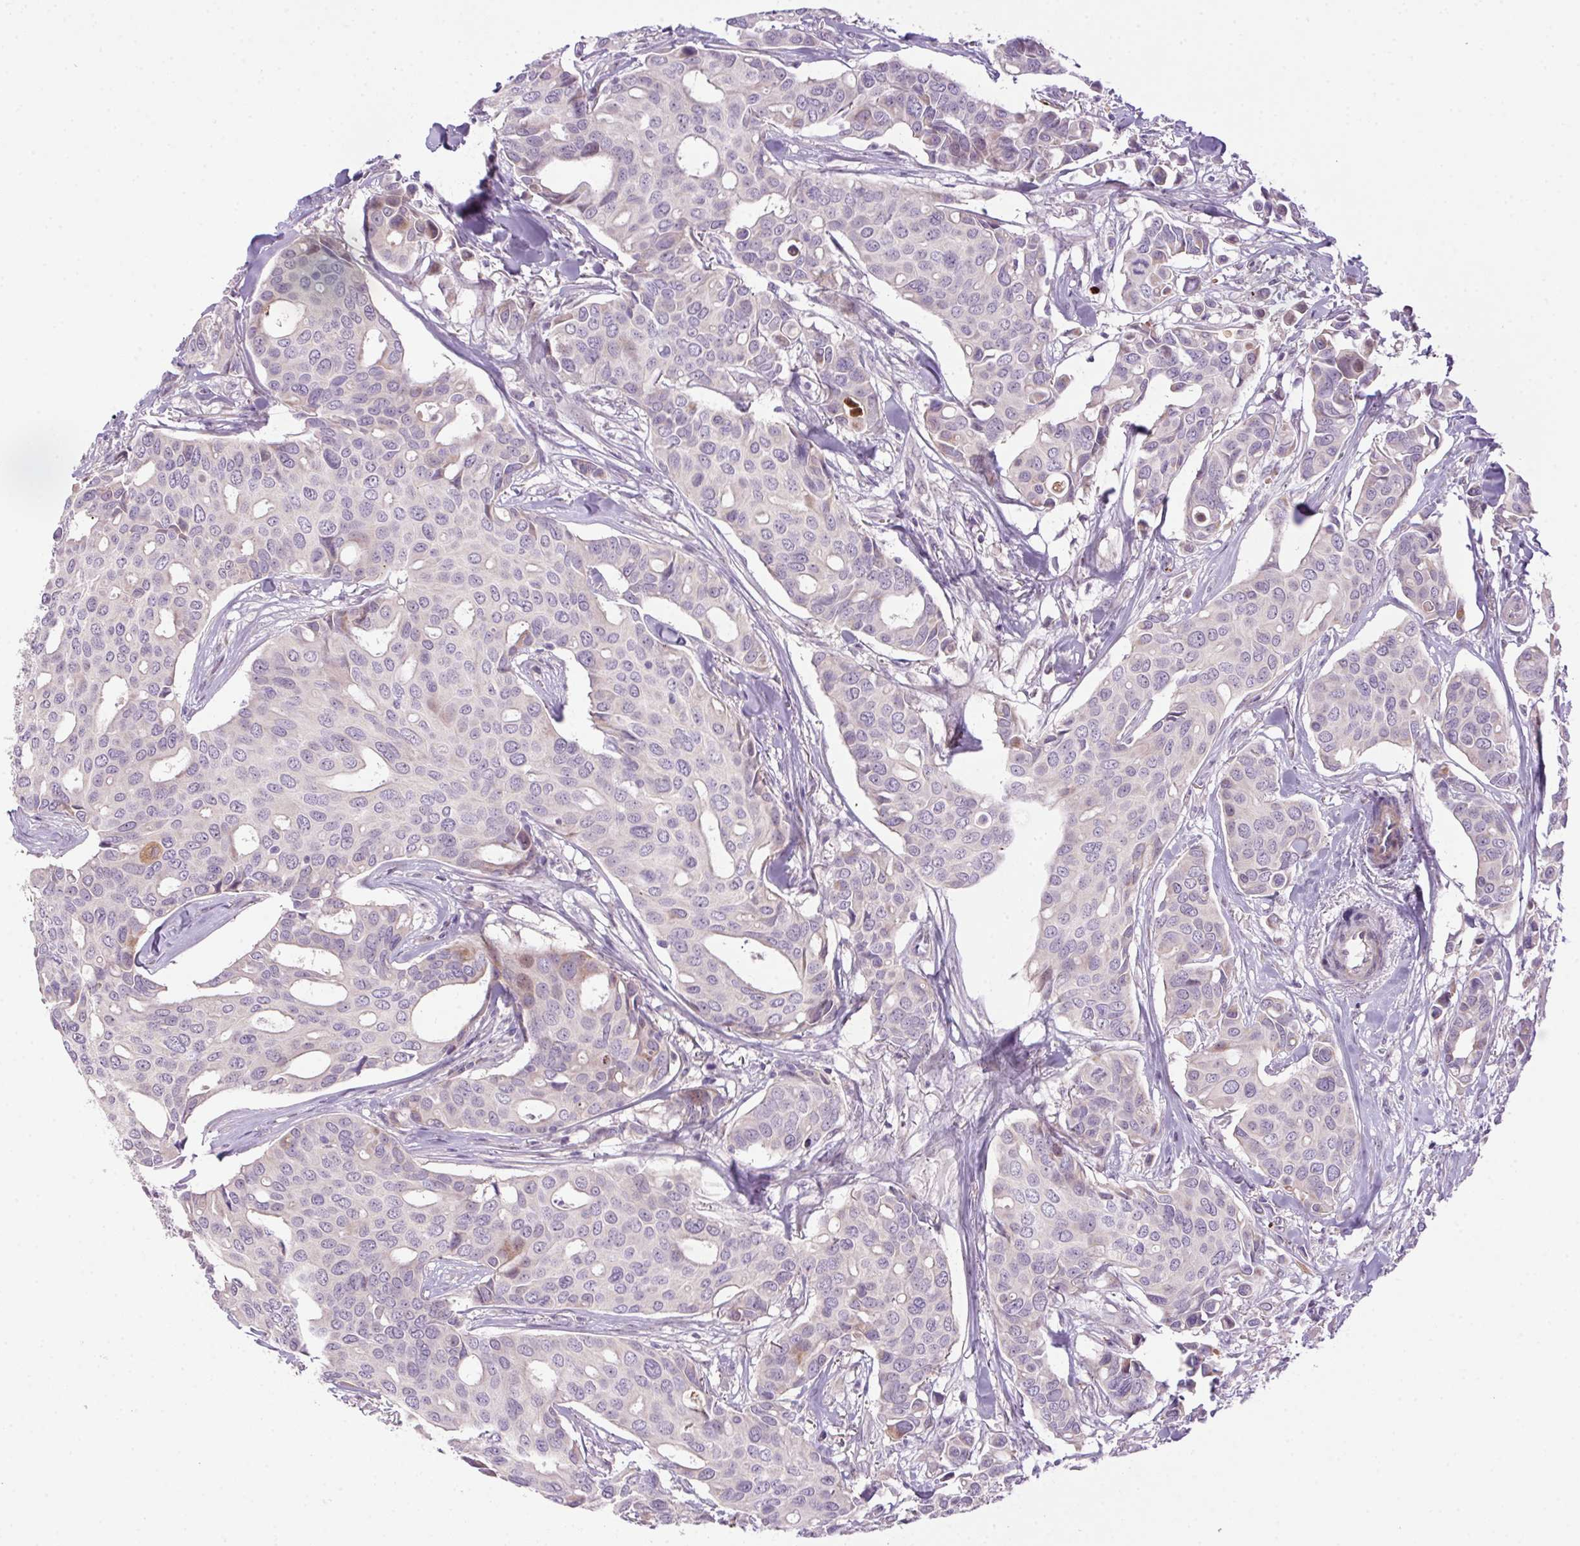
{"staining": {"intensity": "negative", "quantity": "none", "location": "none"}, "tissue": "breast cancer", "cell_type": "Tumor cells", "image_type": "cancer", "snomed": [{"axis": "morphology", "description": "Duct carcinoma"}, {"axis": "topography", "description": "Breast"}], "caption": "Immunohistochemistry photomicrograph of neoplastic tissue: breast cancer stained with DAB (3,3'-diaminobenzidine) displays no significant protein expression in tumor cells. The staining is performed using DAB (3,3'-diaminobenzidine) brown chromogen with nuclei counter-stained in using hematoxylin.", "gene": "LRRTM1", "patient": {"sex": "female", "age": 54}}